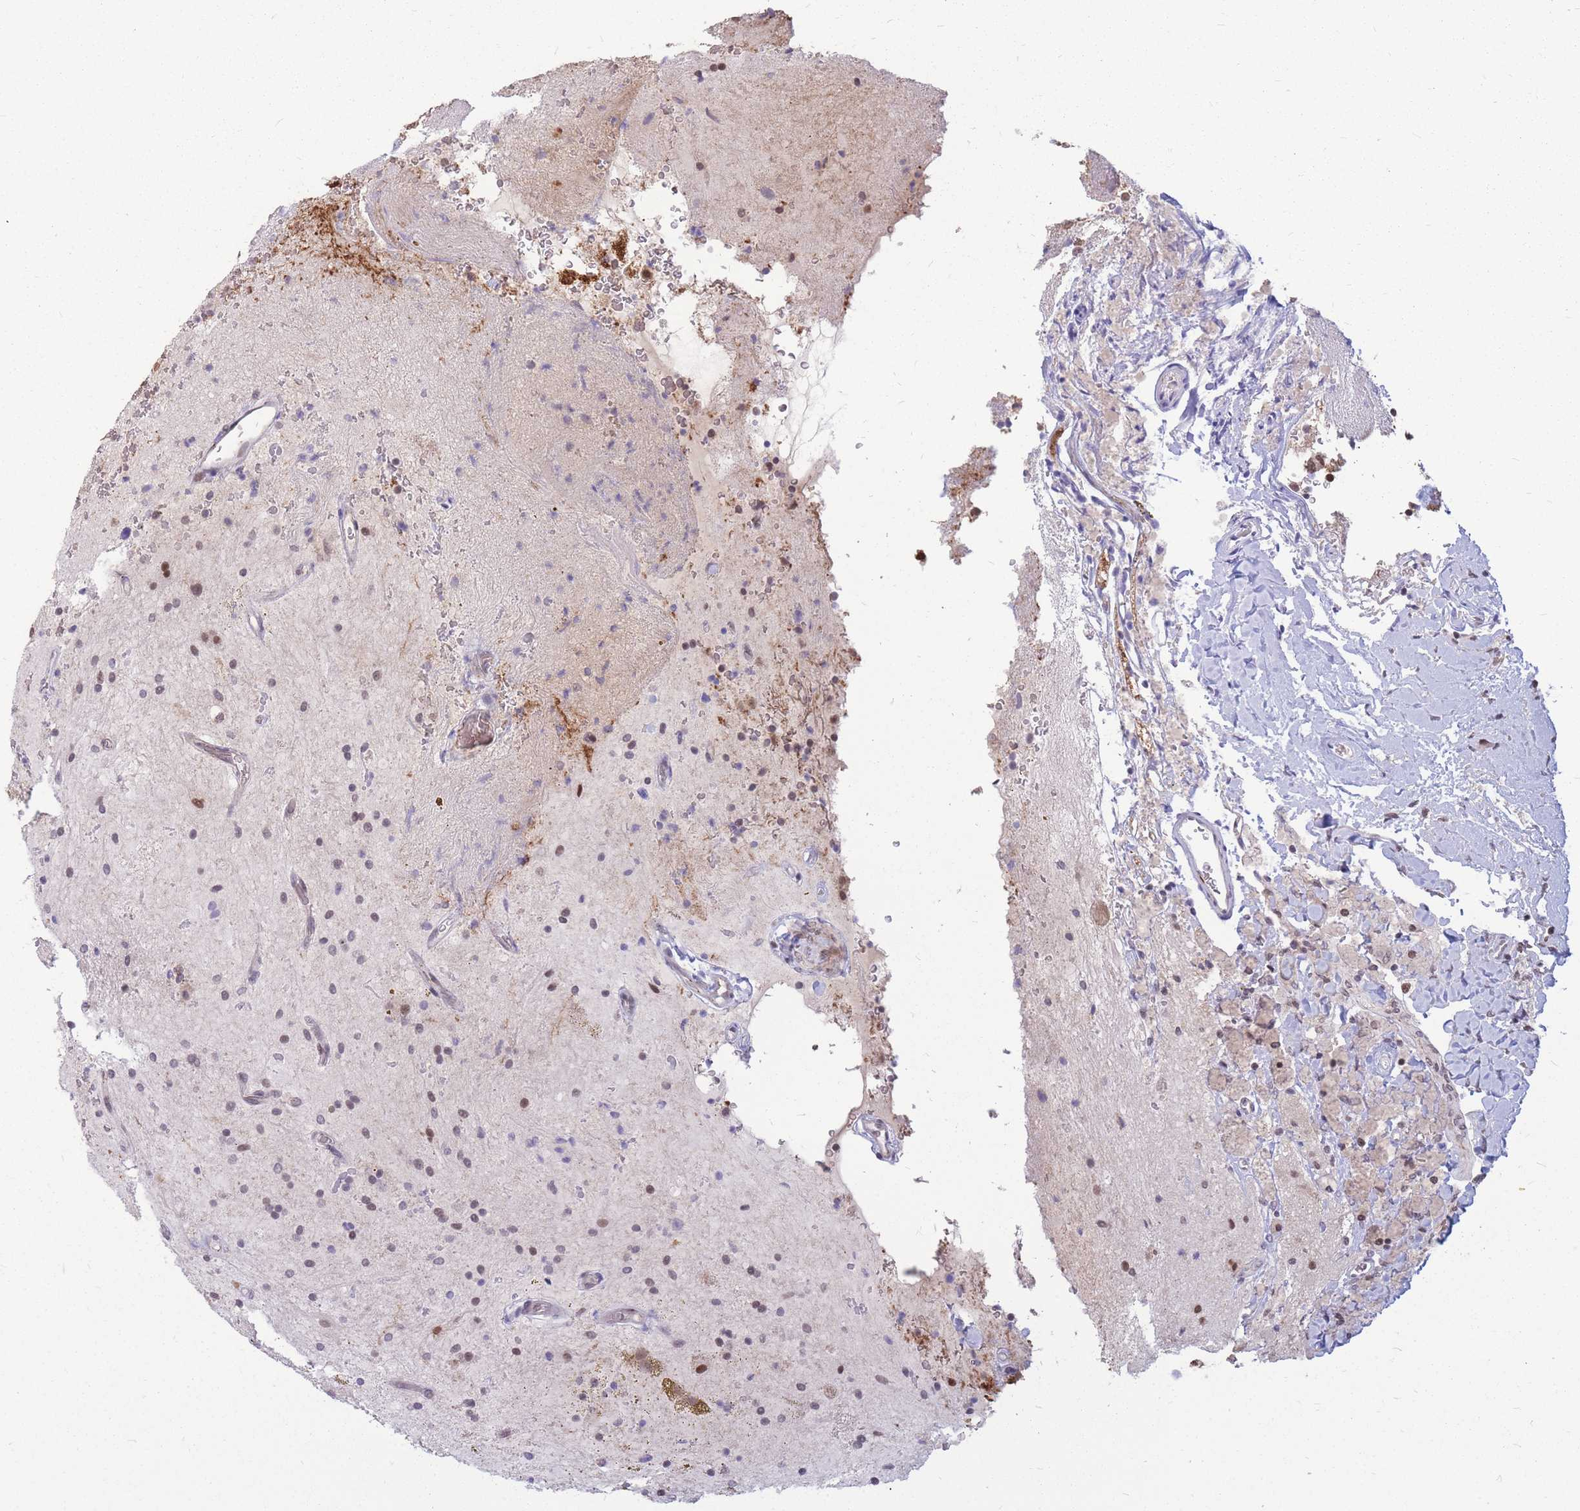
{"staining": {"intensity": "weak", "quantity": "<25%", "location": "nuclear"}, "tissue": "glioma", "cell_type": "Tumor cells", "image_type": "cancer", "snomed": [{"axis": "morphology", "description": "Glioma, malignant, High grade"}, {"axis": "topography", "description": "Brain"}], "caption": "Tumor cells are negative for brown protein staining in glioma.", "gene": "ADD2", "patient": {"sex": "male", "age": 34}}